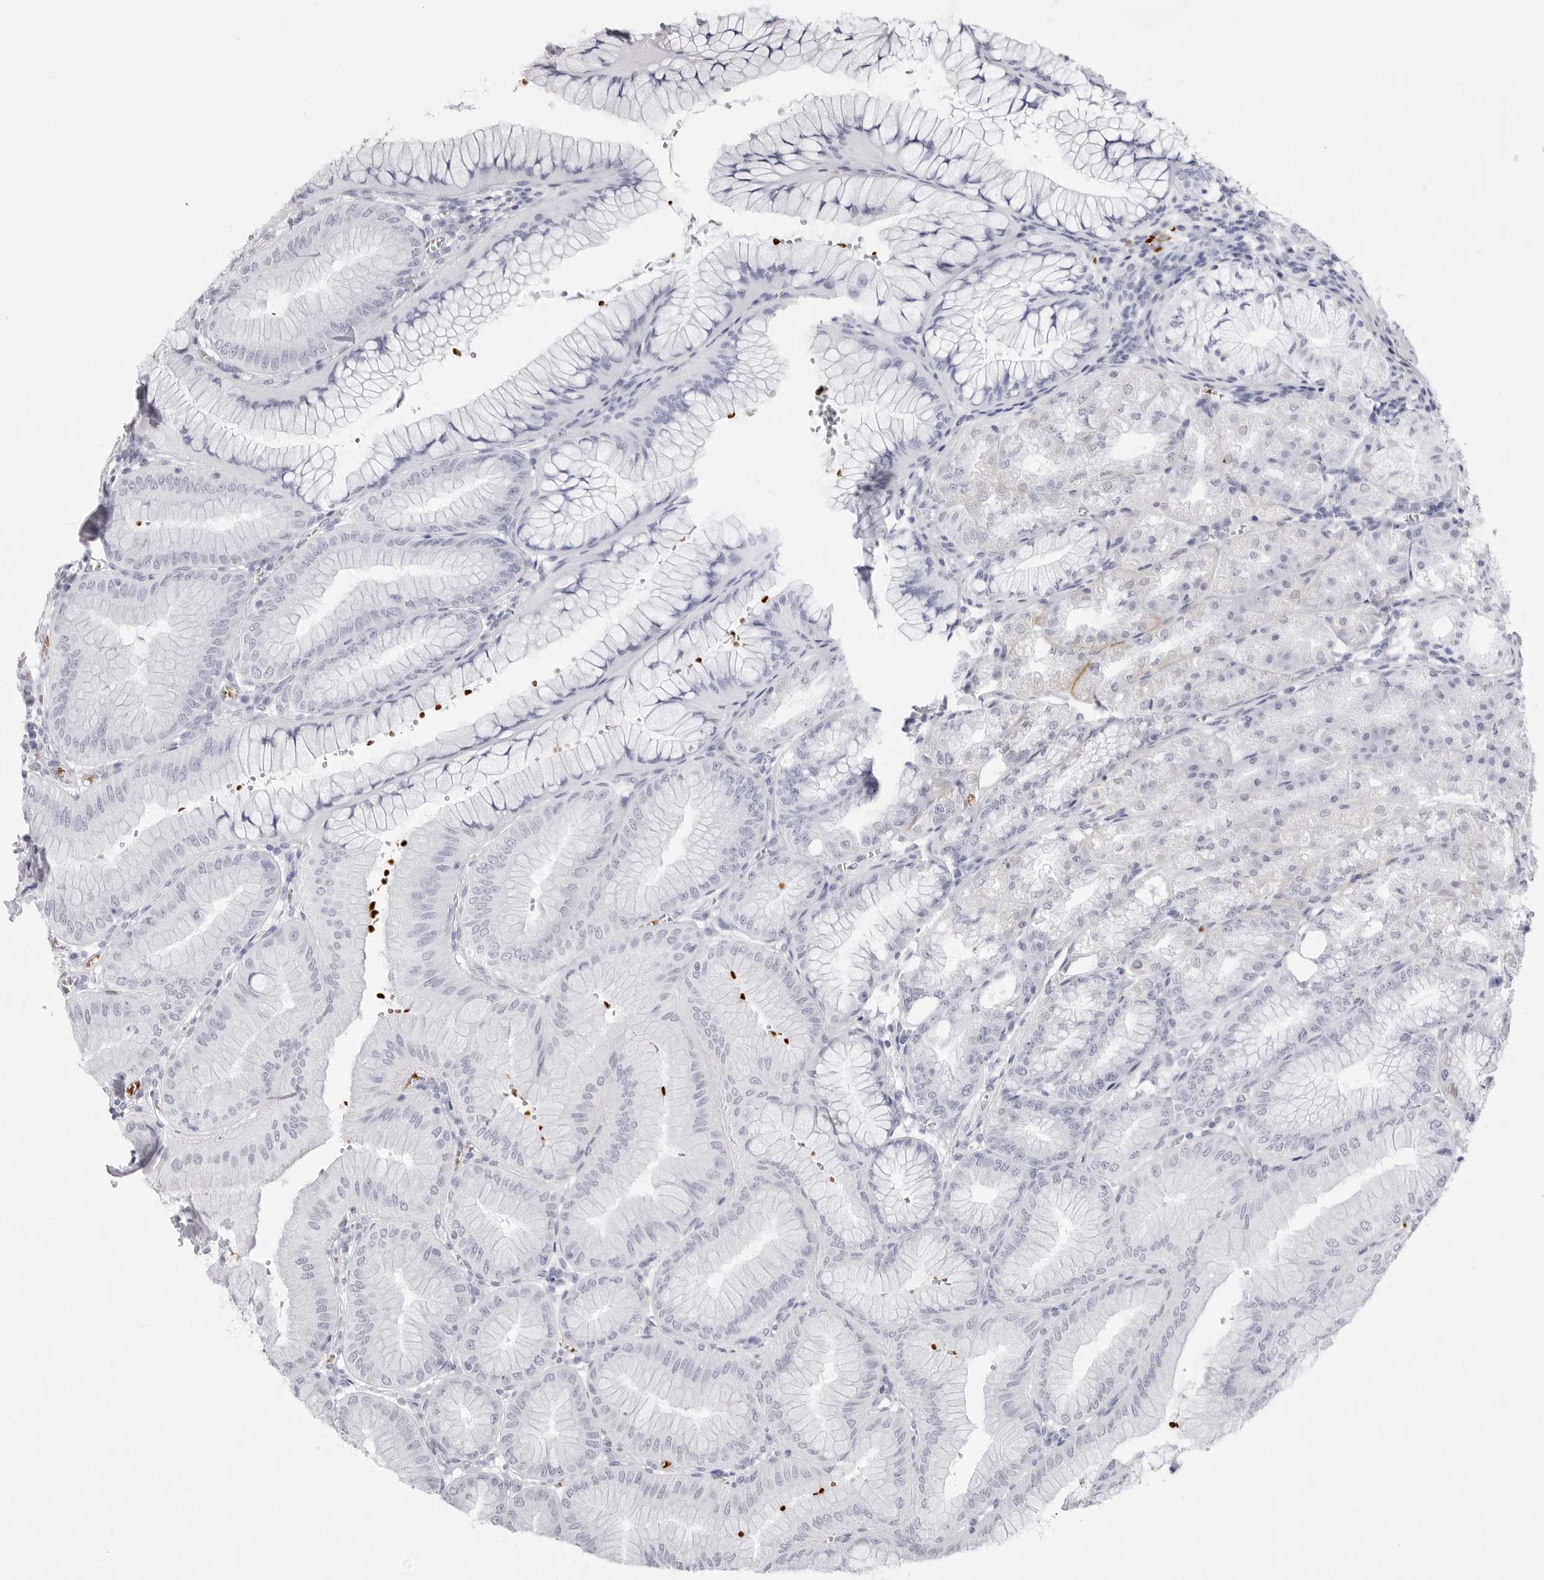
{"staining": {"intensity": "negative", "quantity": "none", "location": "none"}, "tissue": "stomach", "cell_type": "Glandular cells", "image_type": "normal", "snomed": [{"axis": "morphology", "description": "Normal tissue, NOS"}, {"axis": "topography", "description": "Stomach, lower"}], "caption": "IHC of normal human stomach displays no staining in glandular cells.", "gene": "TSSK1B", "patient": {"sex": "male", "age": 71}}